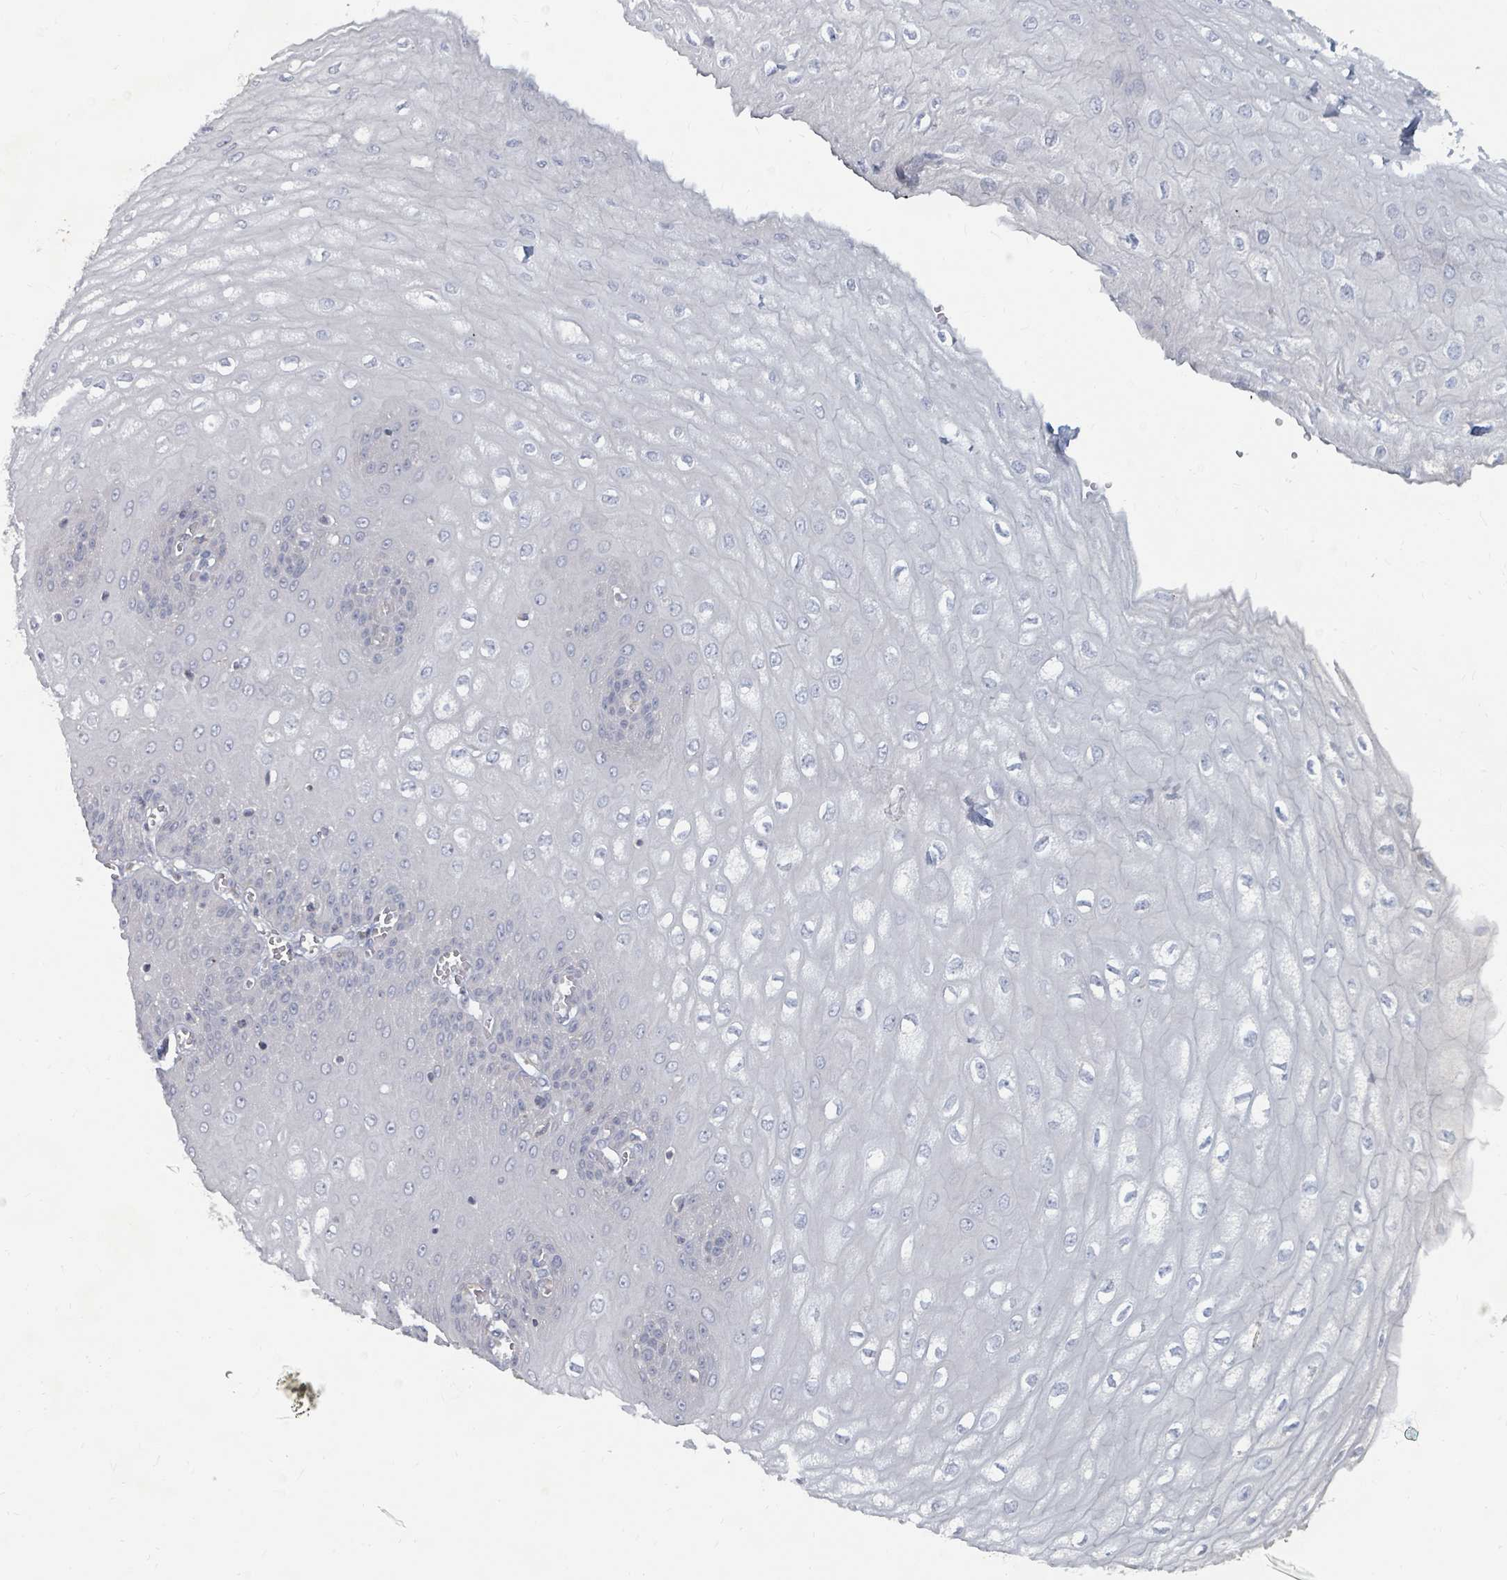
{"staining": {"intensity": "negative", "quantity": "none", "location": "none"}, "tissue": "esophagus", "cell_type": "Squamous epithelial cells", "image_type": "normal", "snomed": [{"axis": "morphology", "description": "Normal tissue, NOS"}, {"axis": "topography", "description": "Esophagus"}], "caption": "Micrograph shows no protein positivity in squamous epithelial cells of normal esophagus.", "gene": "ARGFX", "patient": {"sex": "male", "age": 60}}